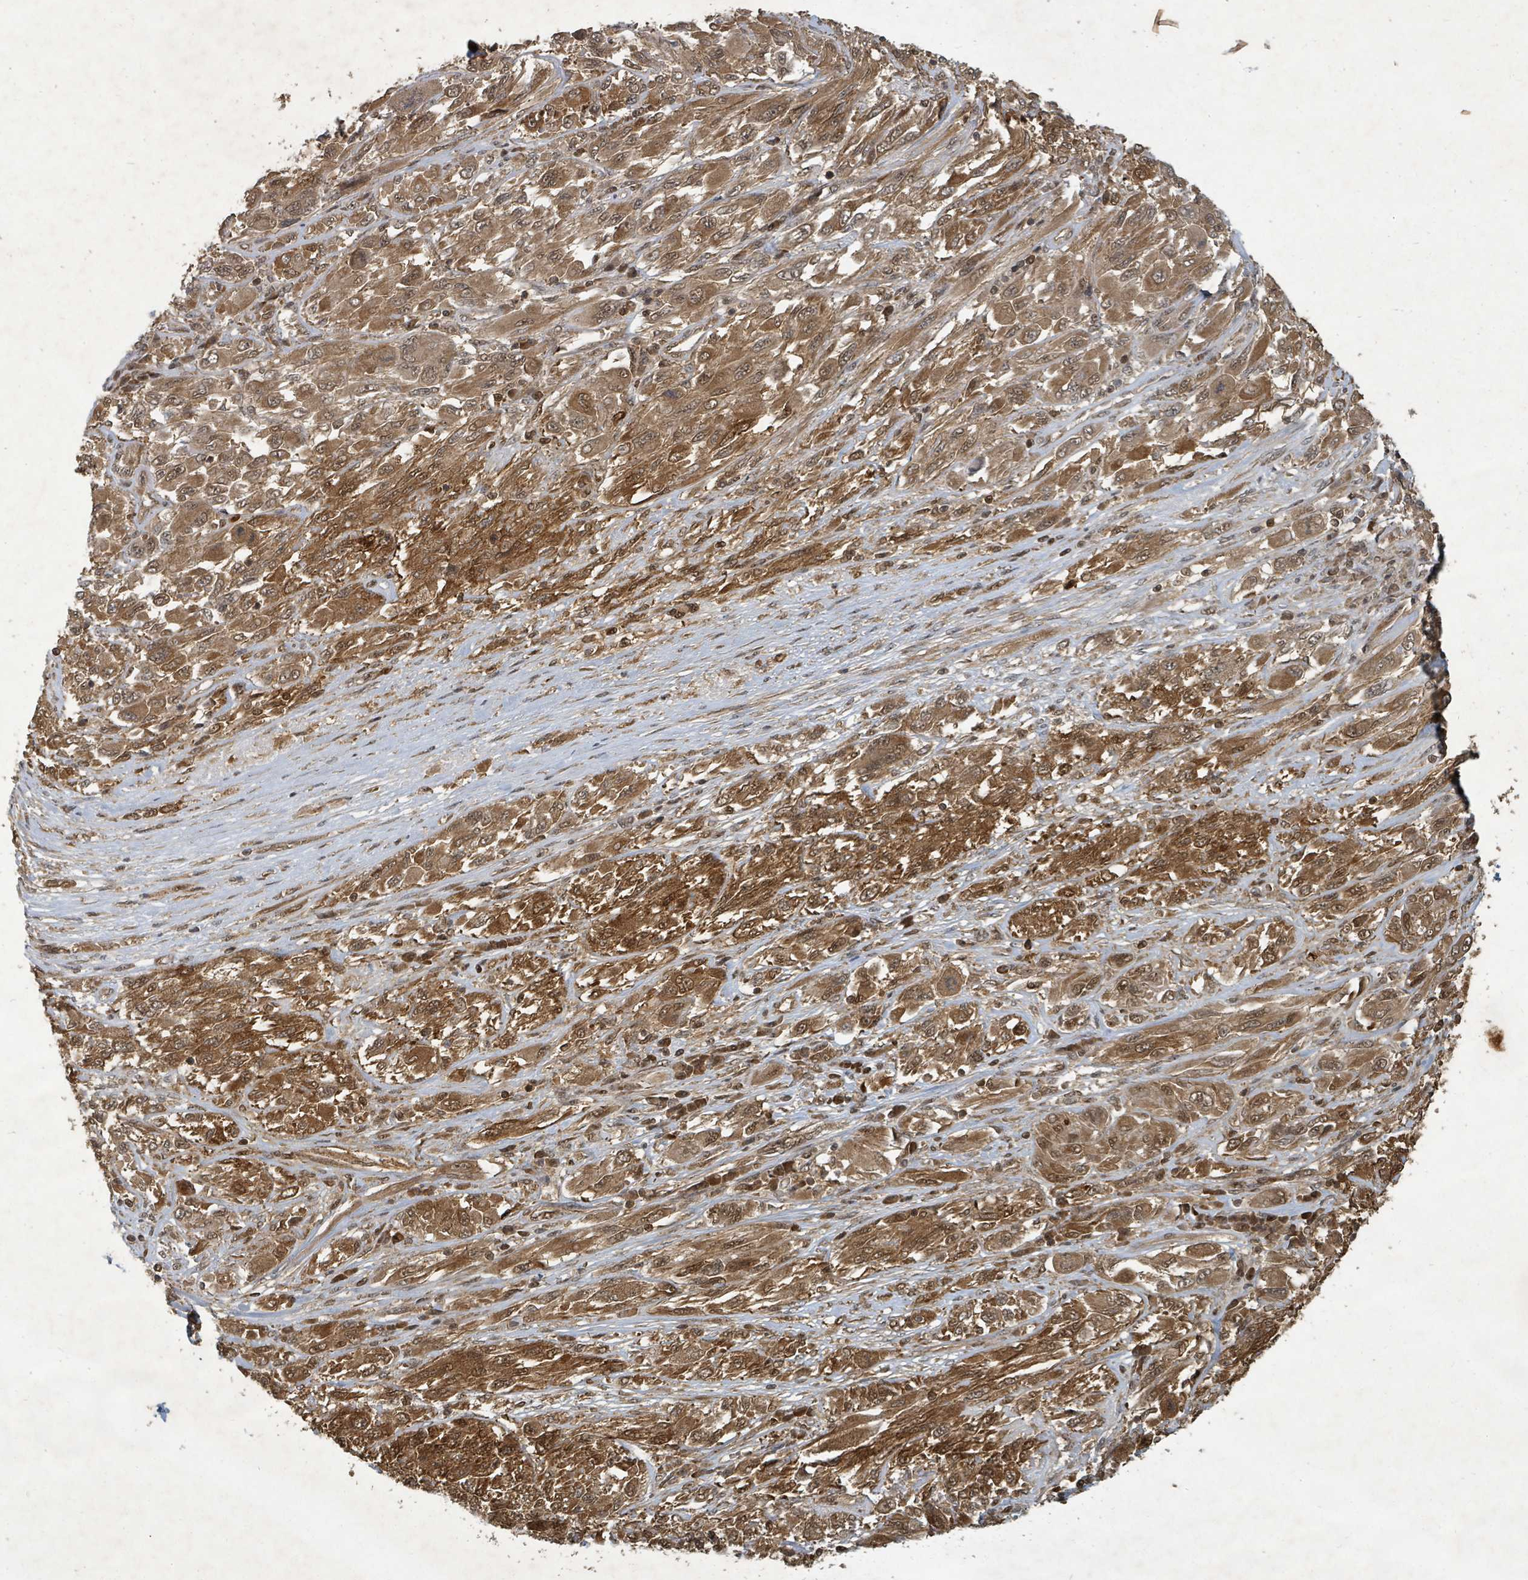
{"staining": {"intensity": "moderate", "quantity": ">75%", "location": "cytoplasmic/membranous,nuclear"}, "tissue": "melanoma", "cell_type": "Tumor cells", "image_type": "cancer", "snomed": [{"axis": "morphology", "description": "Malignant melanoma, NOS"}, {"axis": "topography", "description": "Skin"}], "caption": "Protein staining shows moderate cytoplasmic/membranous and nuclear expression in approximately >75% of tumor cells in melanoma.", "gene": "KDM4E", "patient": {"sex": "female", "age": 91}}